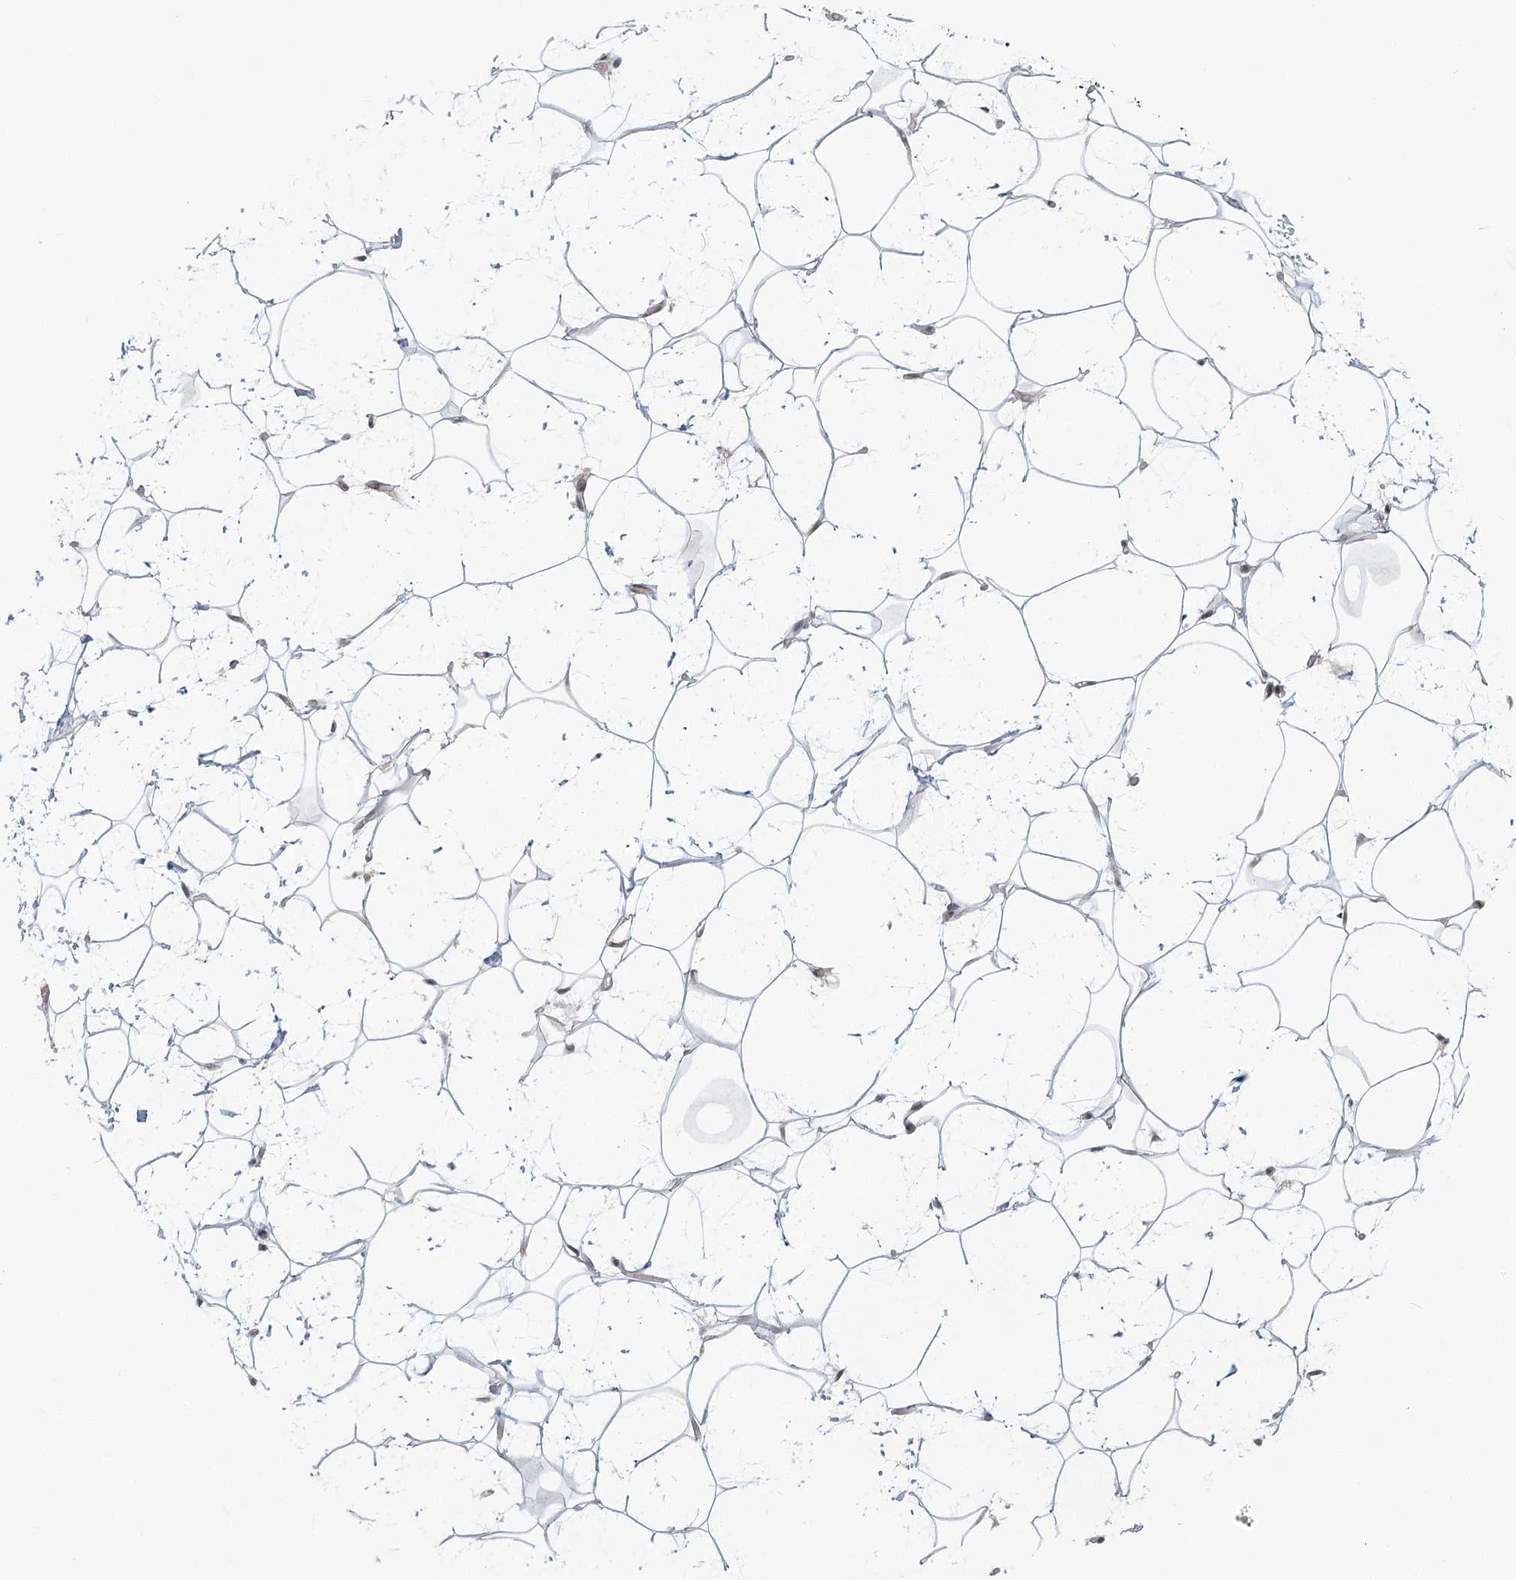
{"staining": {"intensity": "negative", "quantity": "none", "location": "none"}, "tissue": "adipose tissue", "cell_type": "Adipocytes", "image_type": "normal", "snomed": [{"axis": "morphology", "description": "Normal tissue, NOS"}, {"axis": "topography", "description": "Breast"}], "caption": "Immunohistochemistry of normal human adipose tissue reveals no expression in adipocytes.", "gene": "R3HCC1L", "patient": {"sex": "female", "age": 26}}